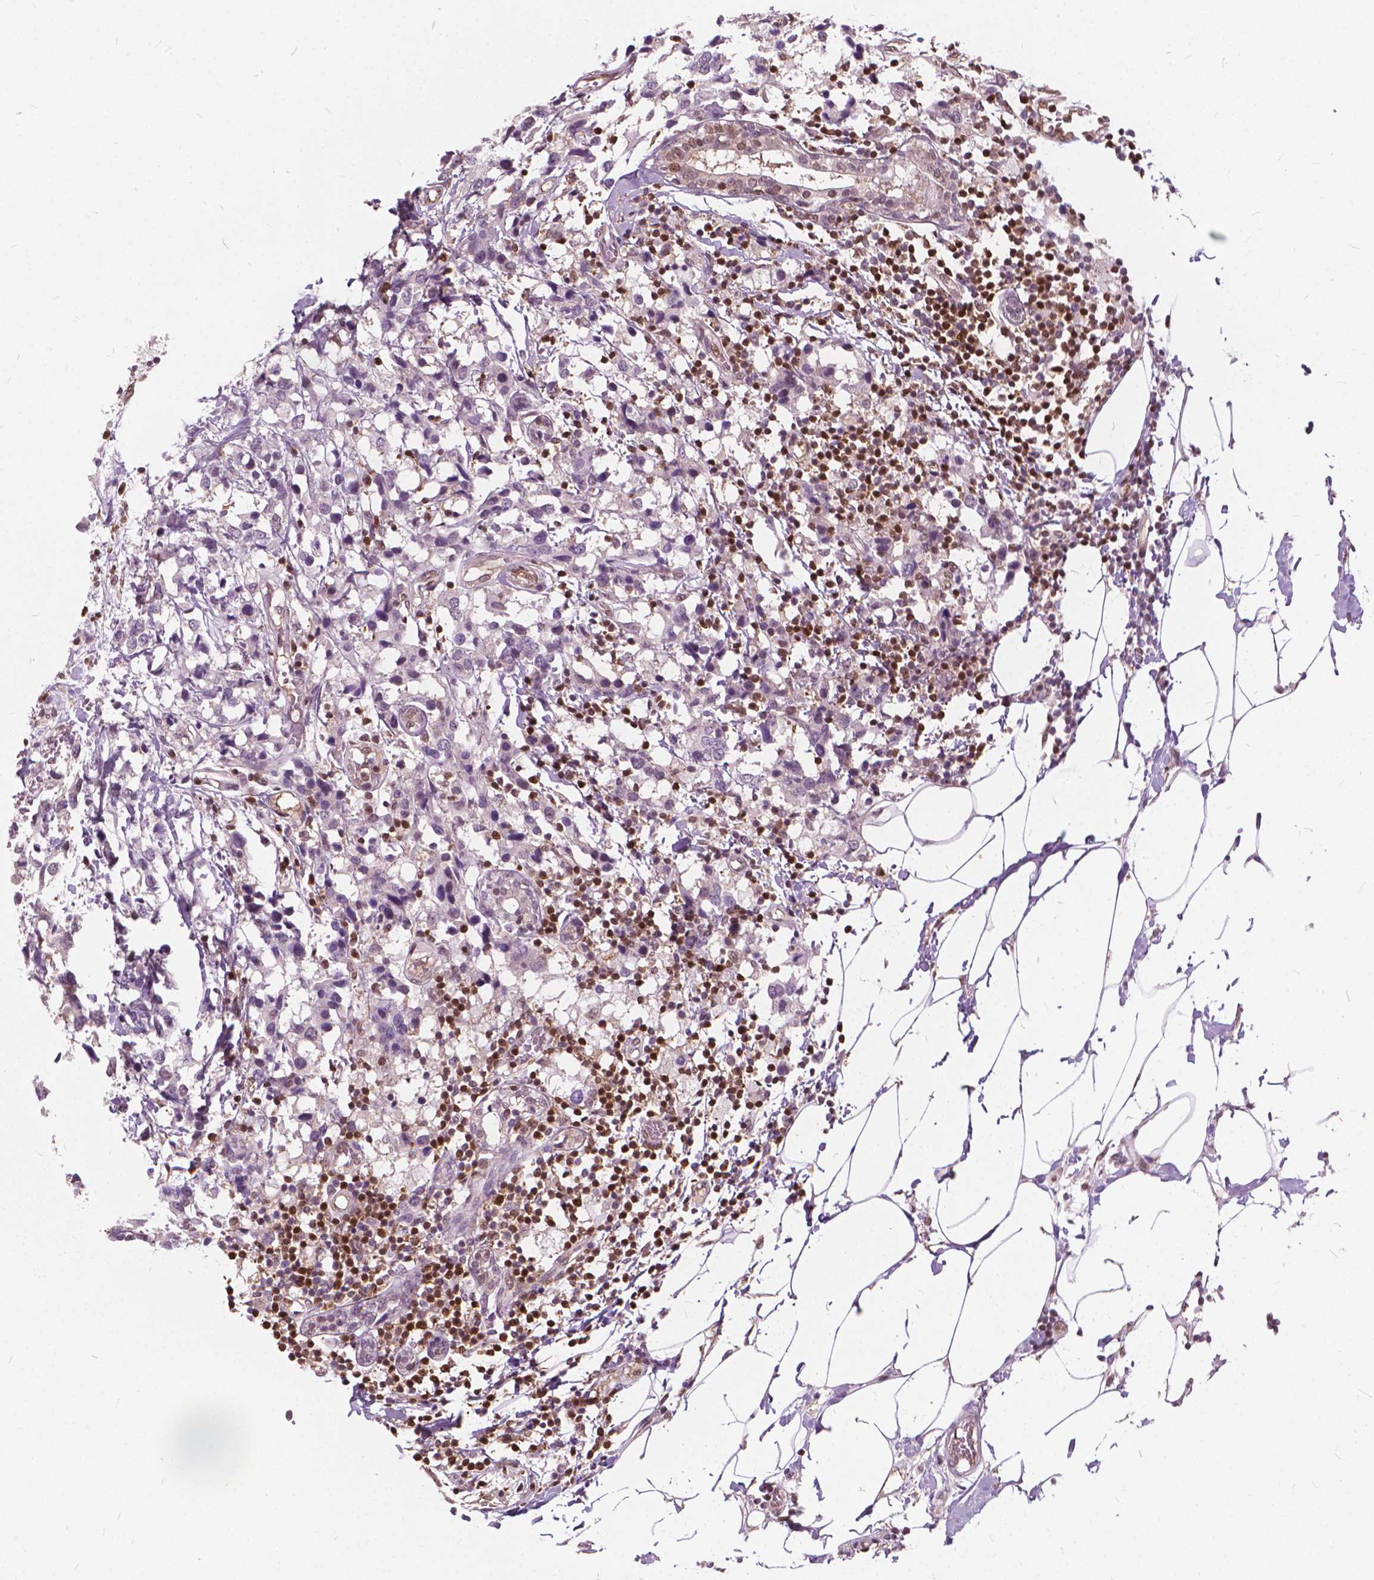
{"staining": {"intensity": "weak", "quantity": "<25%", "location": "nuclear"}, "tissue": "breast cancer", "cell_type": "Tumor cells", "image_type": "cancer", "snomed": [{"axis": "morphology", "description": "Lobular carcinoma"}, {"axis": "topography", "description": "Breast"}], "caption": "Immunohistochemistry micrograph of human breast cancer (lobular carcinoma) stained for a protein (brown), which exhibits no positivity in tumor cells.", "gene": "STAT5B", "patient": {"sex": "female", "age": 59}}